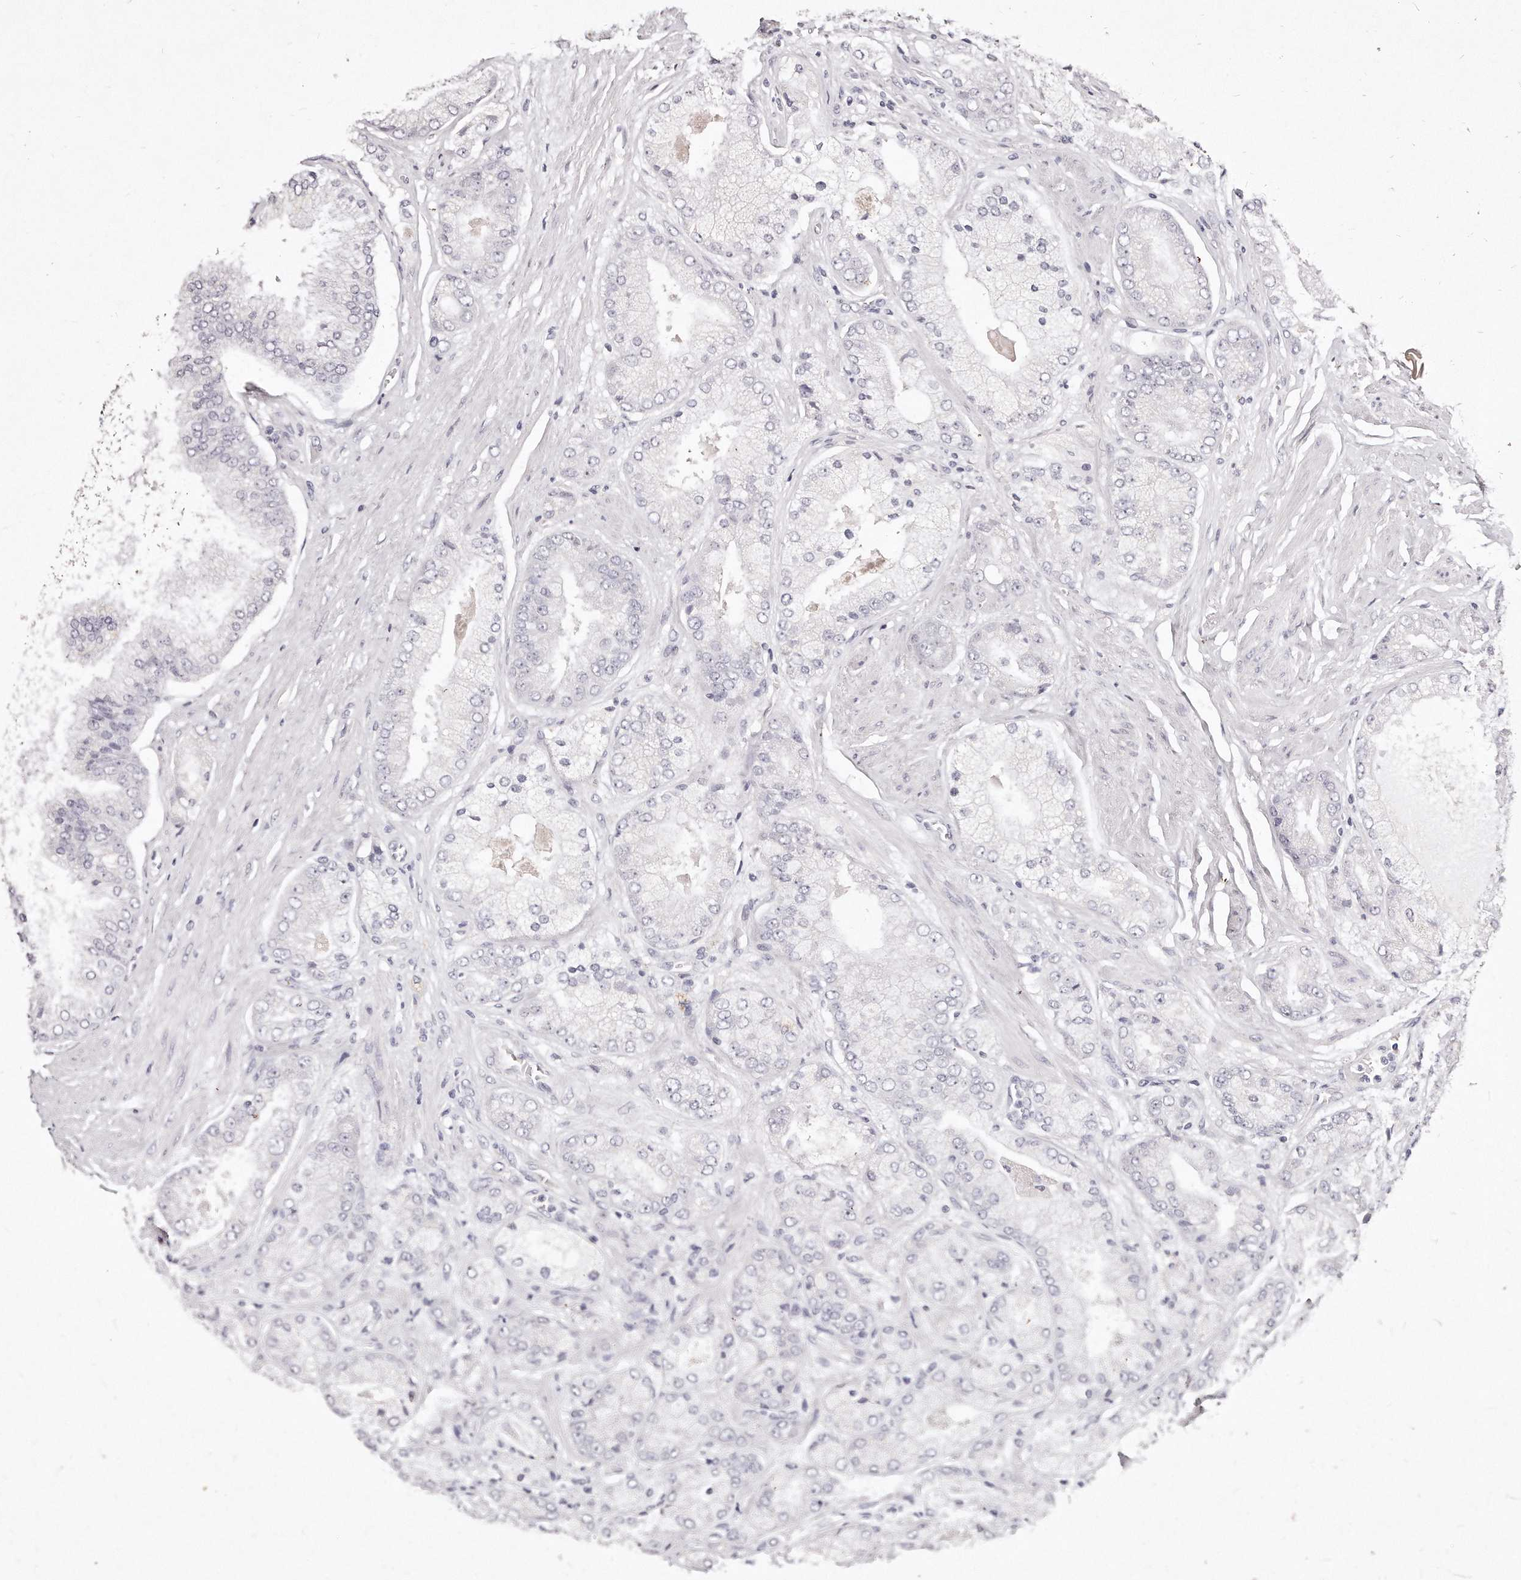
{"staining": {"intensity": "negative", "quantity": "none", "location": "none"}, "tissue": "prostate cancer", "cell_type": "Tumor cells", "image_type": "cancer", "snomed": [{"axis": "morphology", "description": "Adenocarcinoma, High grade"}, {"axis": "topography", "description": "Prostate"}], "caption": "Prostate adenocarcinoma (high-grade) was stained to show a protein in brown. There is no significant positivity in tumor cells.", "gene": "GDA", "patient": {"sex": "male", "age": 58}}